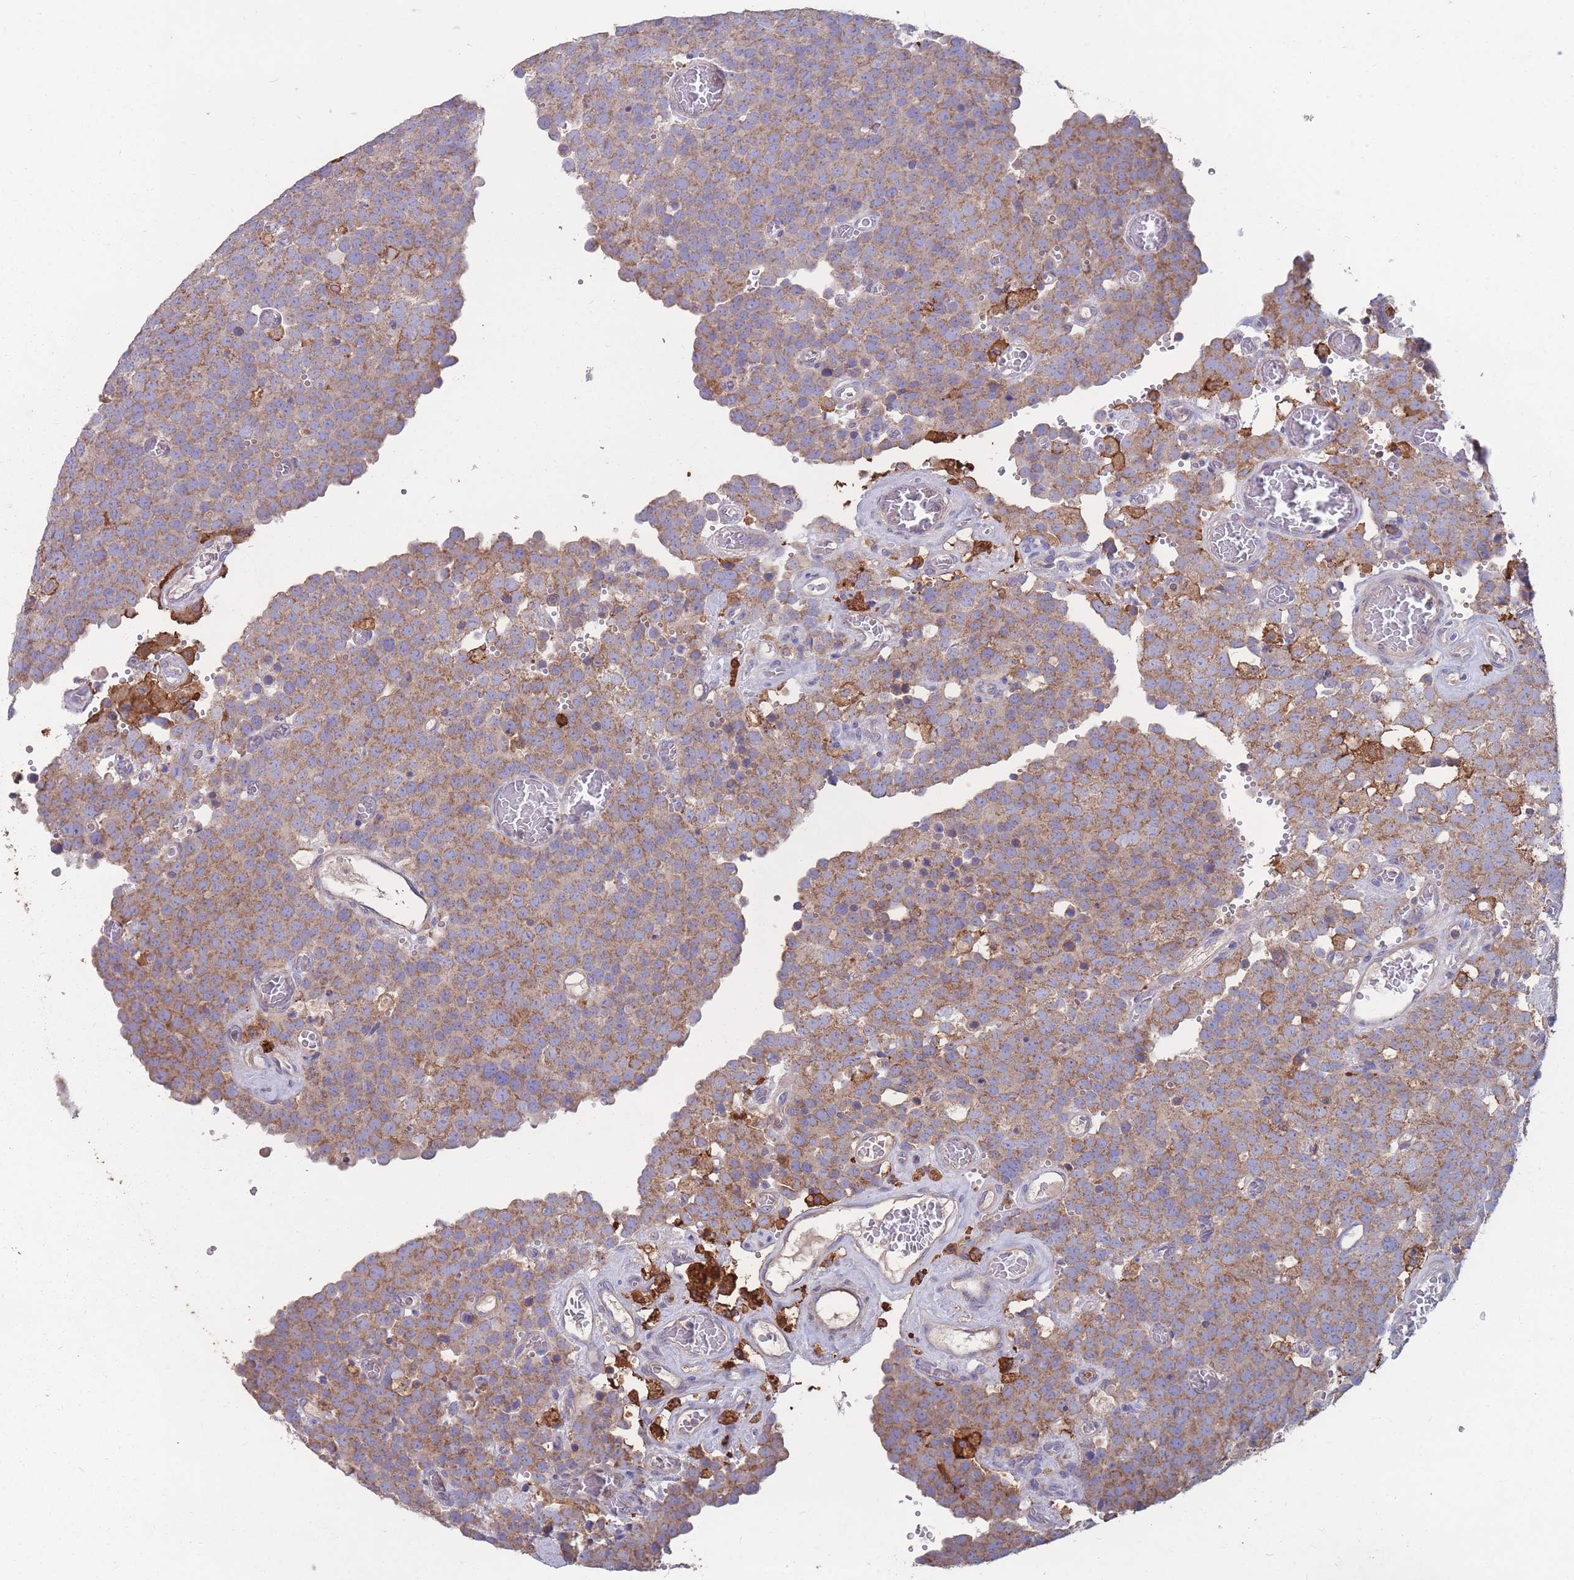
{"staining": {"intensity": "weak", "quantity": ">75%", "location": "cytoplasmic/membranous"}, "tissue": "testis cancer", "cell_type": "Tumor cells", "image_type": "cancer", "snomed": [{"axis": "morphology", "description": "Normal tissue, NOS"}, {"axis": "morphology", "description": "Seminoma, NOS"}, {"axis": "topography", "description": "Testis"}], "caption": "An image showing weak cytoplasmic/membranous positivity in approximately >75% of tumor cells in testis cancer, as visualized by brown immunohistochemical staining.", "gene": "CD33", "patient": {"sex": "male", "age": 71}}